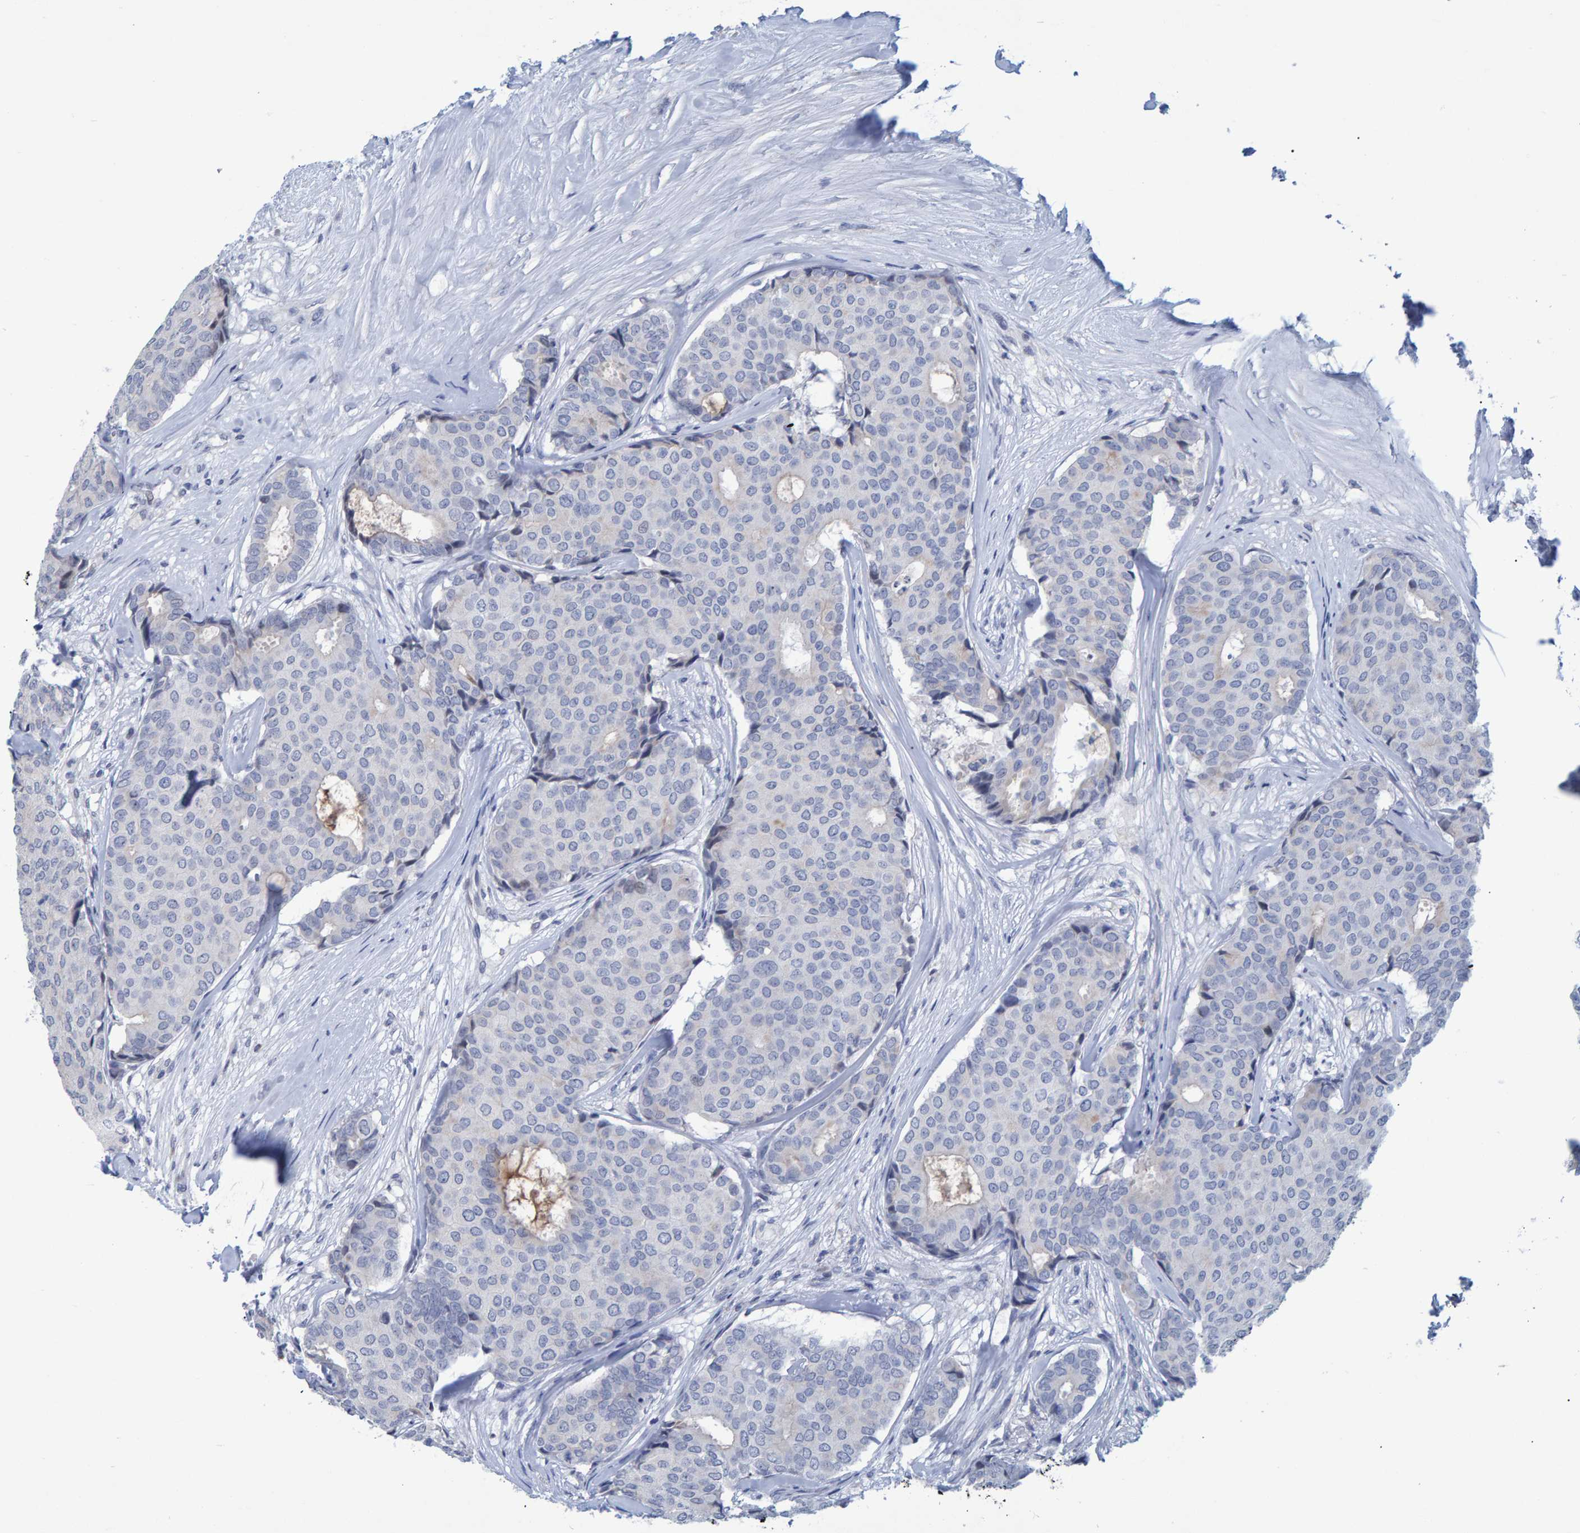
{"staining": {"intensity": "negative", "quantity": "none", "location": "none"}, "tissue": "breast cancer", "cell_type": "Tumor cells", "image_type": "cancer", "snomed": [{"axis": "morphology", "description": "Duct carcinoma"}, {"axis": "topography", "description": "Breast"}], "caption": "Immunohistochemistry (IHC) photomicrograph of neoplastic tissue: intraductal carcinoma (breast) stained with DAB (3,3'-diaminobenzidine) exhibits no significant protein positivity in tumor cells.", "gene": "PROCA1", "patient": {"sex": "female", "age": 75}}